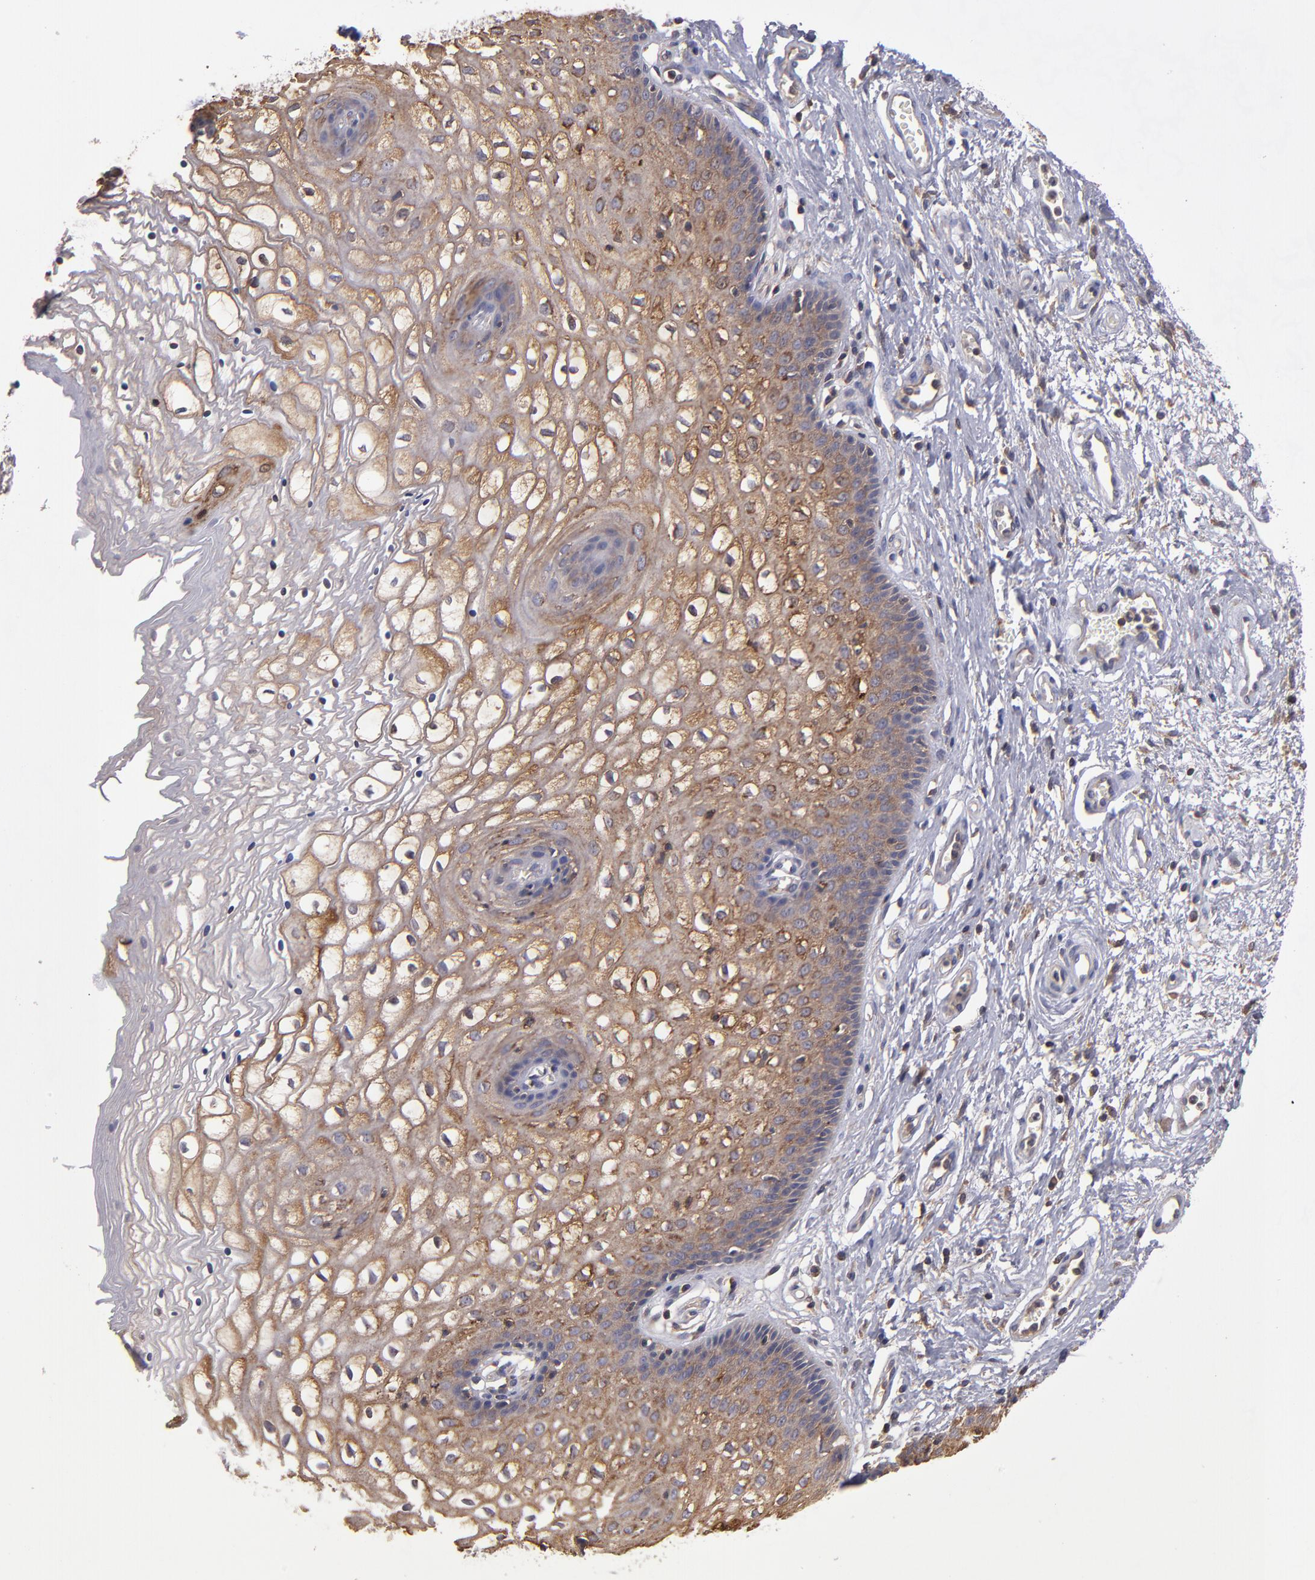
{"staining": {"intensity": "moderate", "quantity": "25%-75%", "location": "cytoplasmic/membranous"}, "tissue": "vagina", "cell_type": "Squamous epithelial cells", "image_type": "normal", "snomed": [{"axis": "morphology", "description": "Normal tissue, NOS"}, {"axis": "topography", "description": "Vagina"}], "caption": "High-magnification brightfield microscopy of normal vagina stained with DAB (3,3'-diaminobenzidine) (brown) and counterstained with hematoxylin (blue). squamous epithelial cells exhibit moderate cytoplasmic/membranous staining is identified in about25%-75% of cells.", "gene": "NF2", "patient": {"sex": "female", "age": 34}}